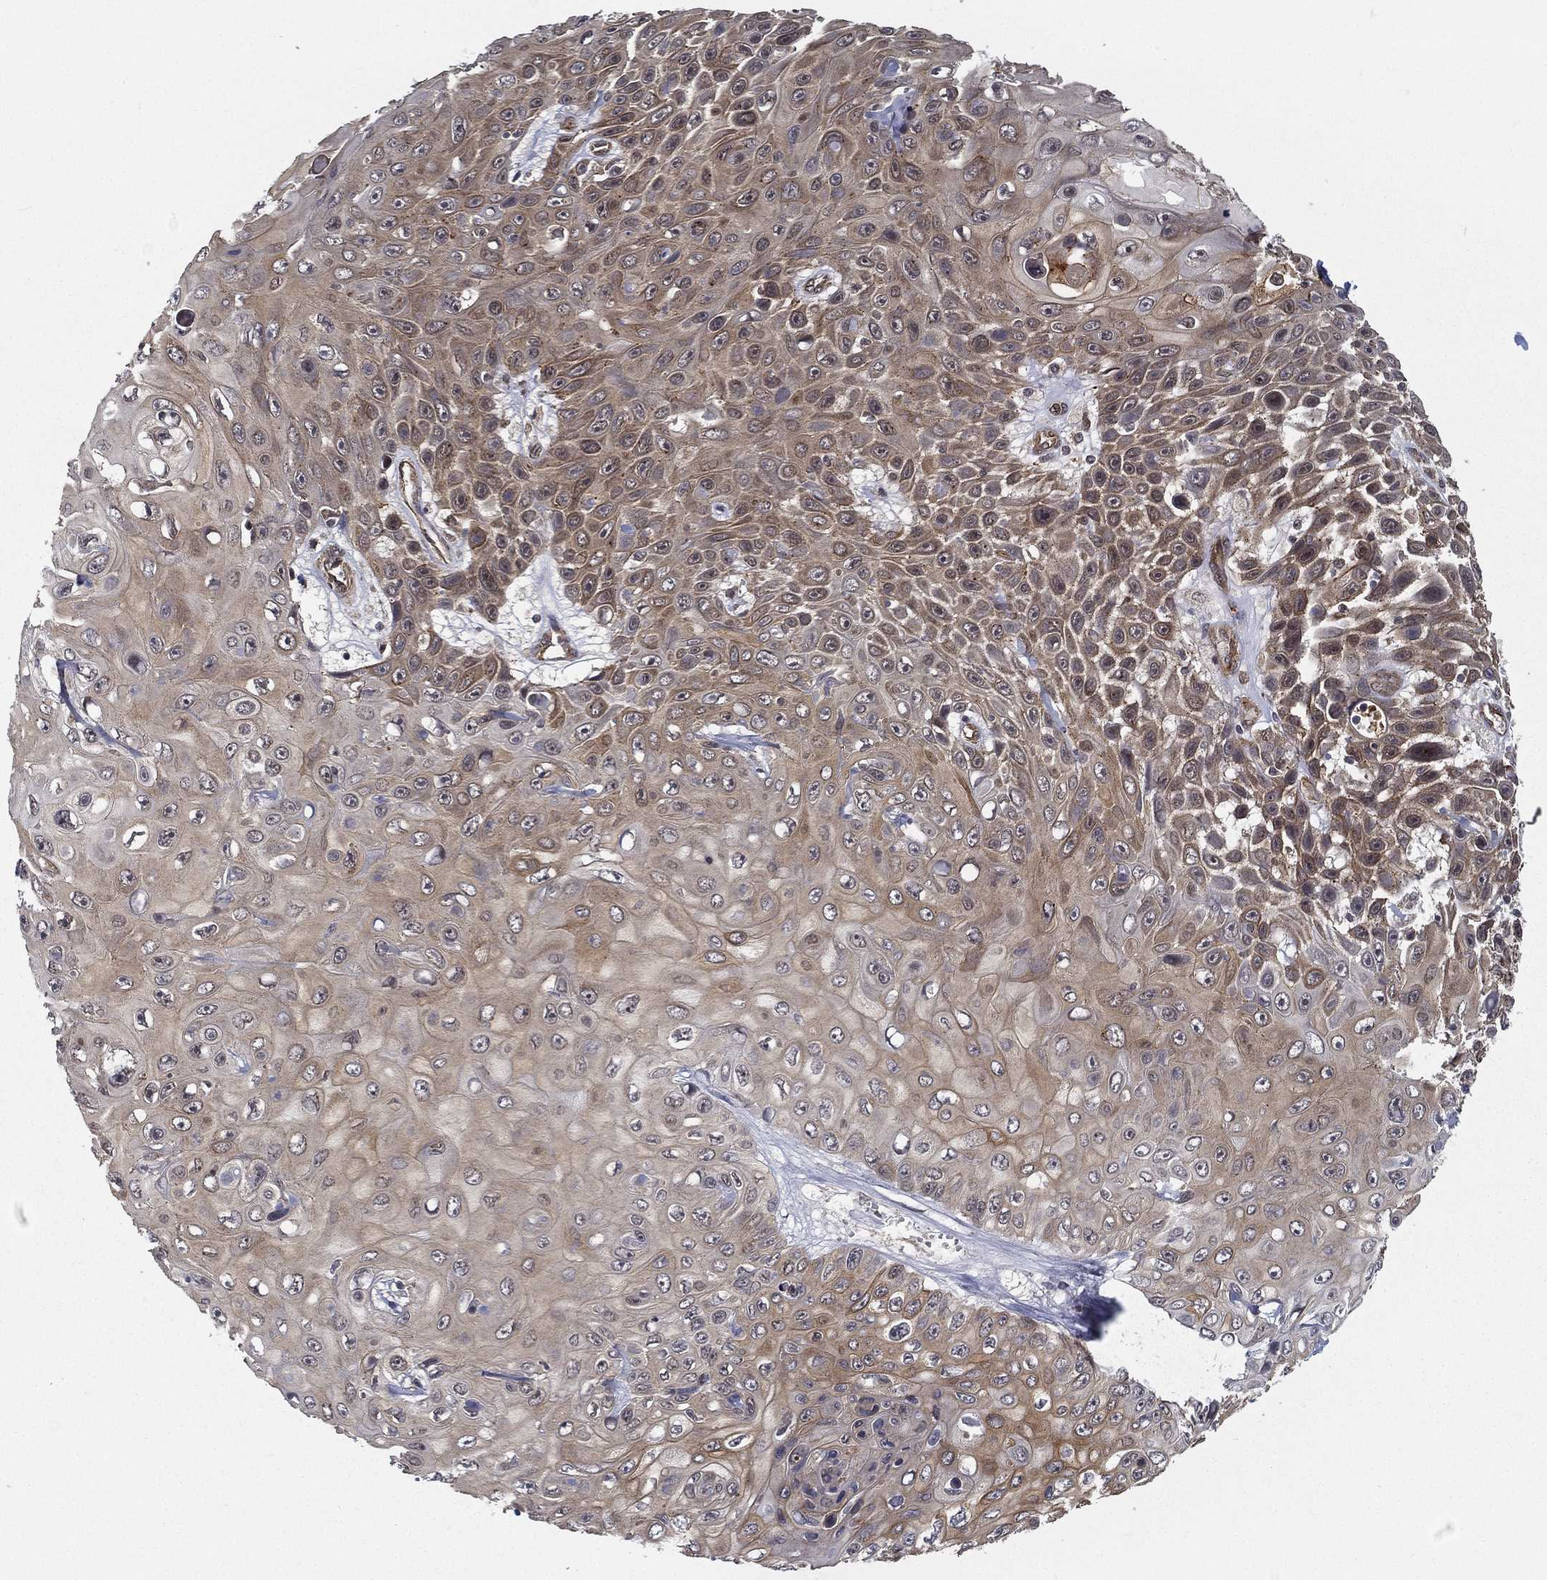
{"staining": {"intensity": "moderate", "quantity": "<25%", "location": "cytoplasmic/membranous"}, "tissue": "skin cancer", "cell_type": "Tumor cells", "image_type": "cancer", "snomed": [{"axis": "morphology", "description": "Squamous cell carcinoma, NOS"}, {"axis": "topography", "description": "Skin"}], "caption": "A histopathology image showing moderate cytoplasmic/membranous staining in about <25% of tumor cells in squamous cell carcinoma (skin), as visualized by brown immunohistochemical staining.", "gene": "UACA", "patient": {"sex": "male", "age": 82}}